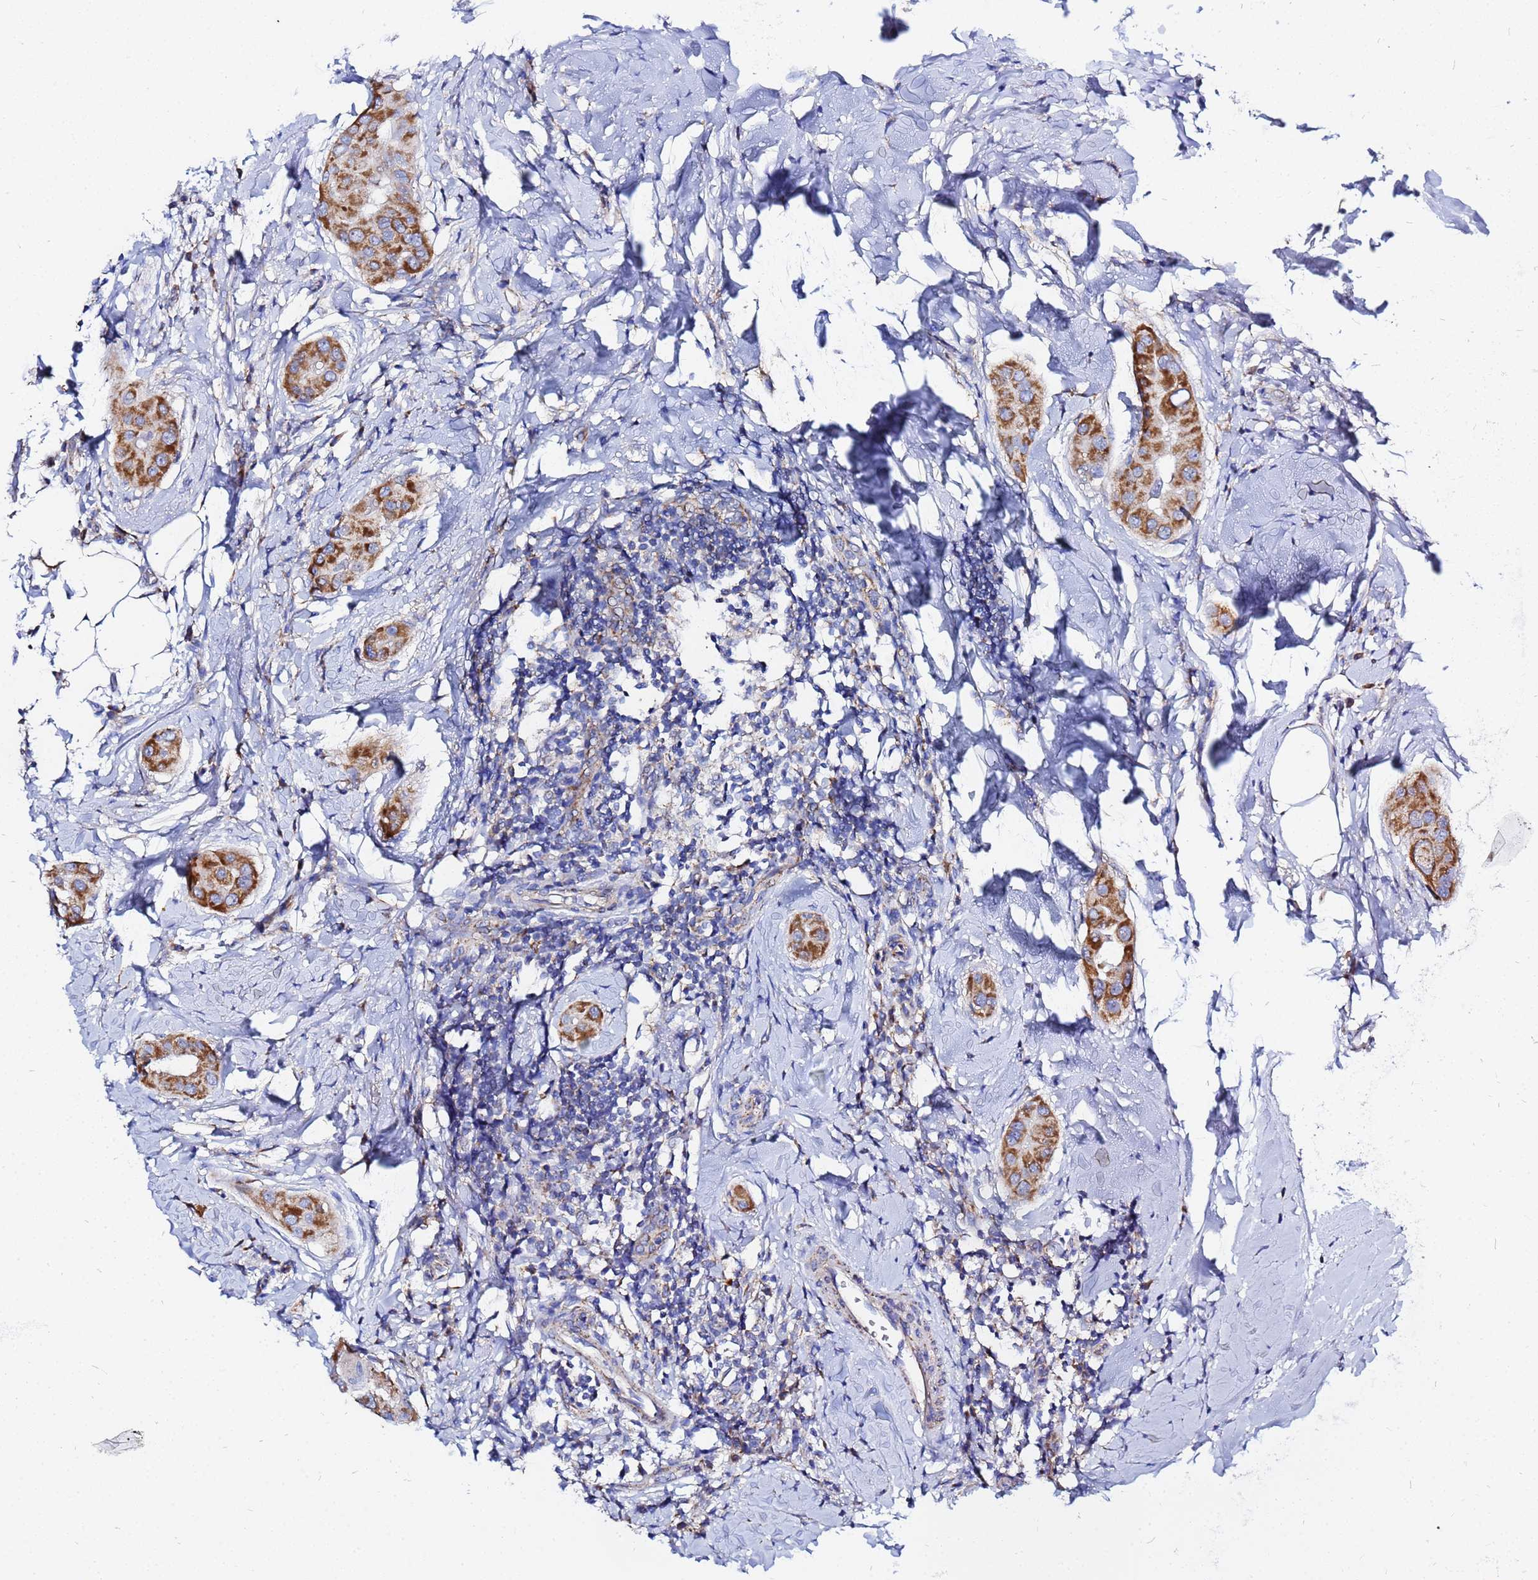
{"staining": {"intensity": "moderate", "quantity": ">75%", "location": "cytoplasmic/membranous"}, "tissue": "thyroid cancer", "cell_type": "Tumor cells", "image_type": "cancer", "snomed": [{"axis": "morphology", "description": "Papillary adenocarcinoma, NOS"}, {"axis": "topography", "description": "Thyroid gland"}], "caption": "There is medium levels of moderate cytoplasmic/membranous staining in tumor cells of thyroid cancer (papillary adenocarcinoma), as demonstrated by immunohistochemical staining (brown color).", "gene": "FAHD2A", "patient": {"sex": "male", "age": 33}}